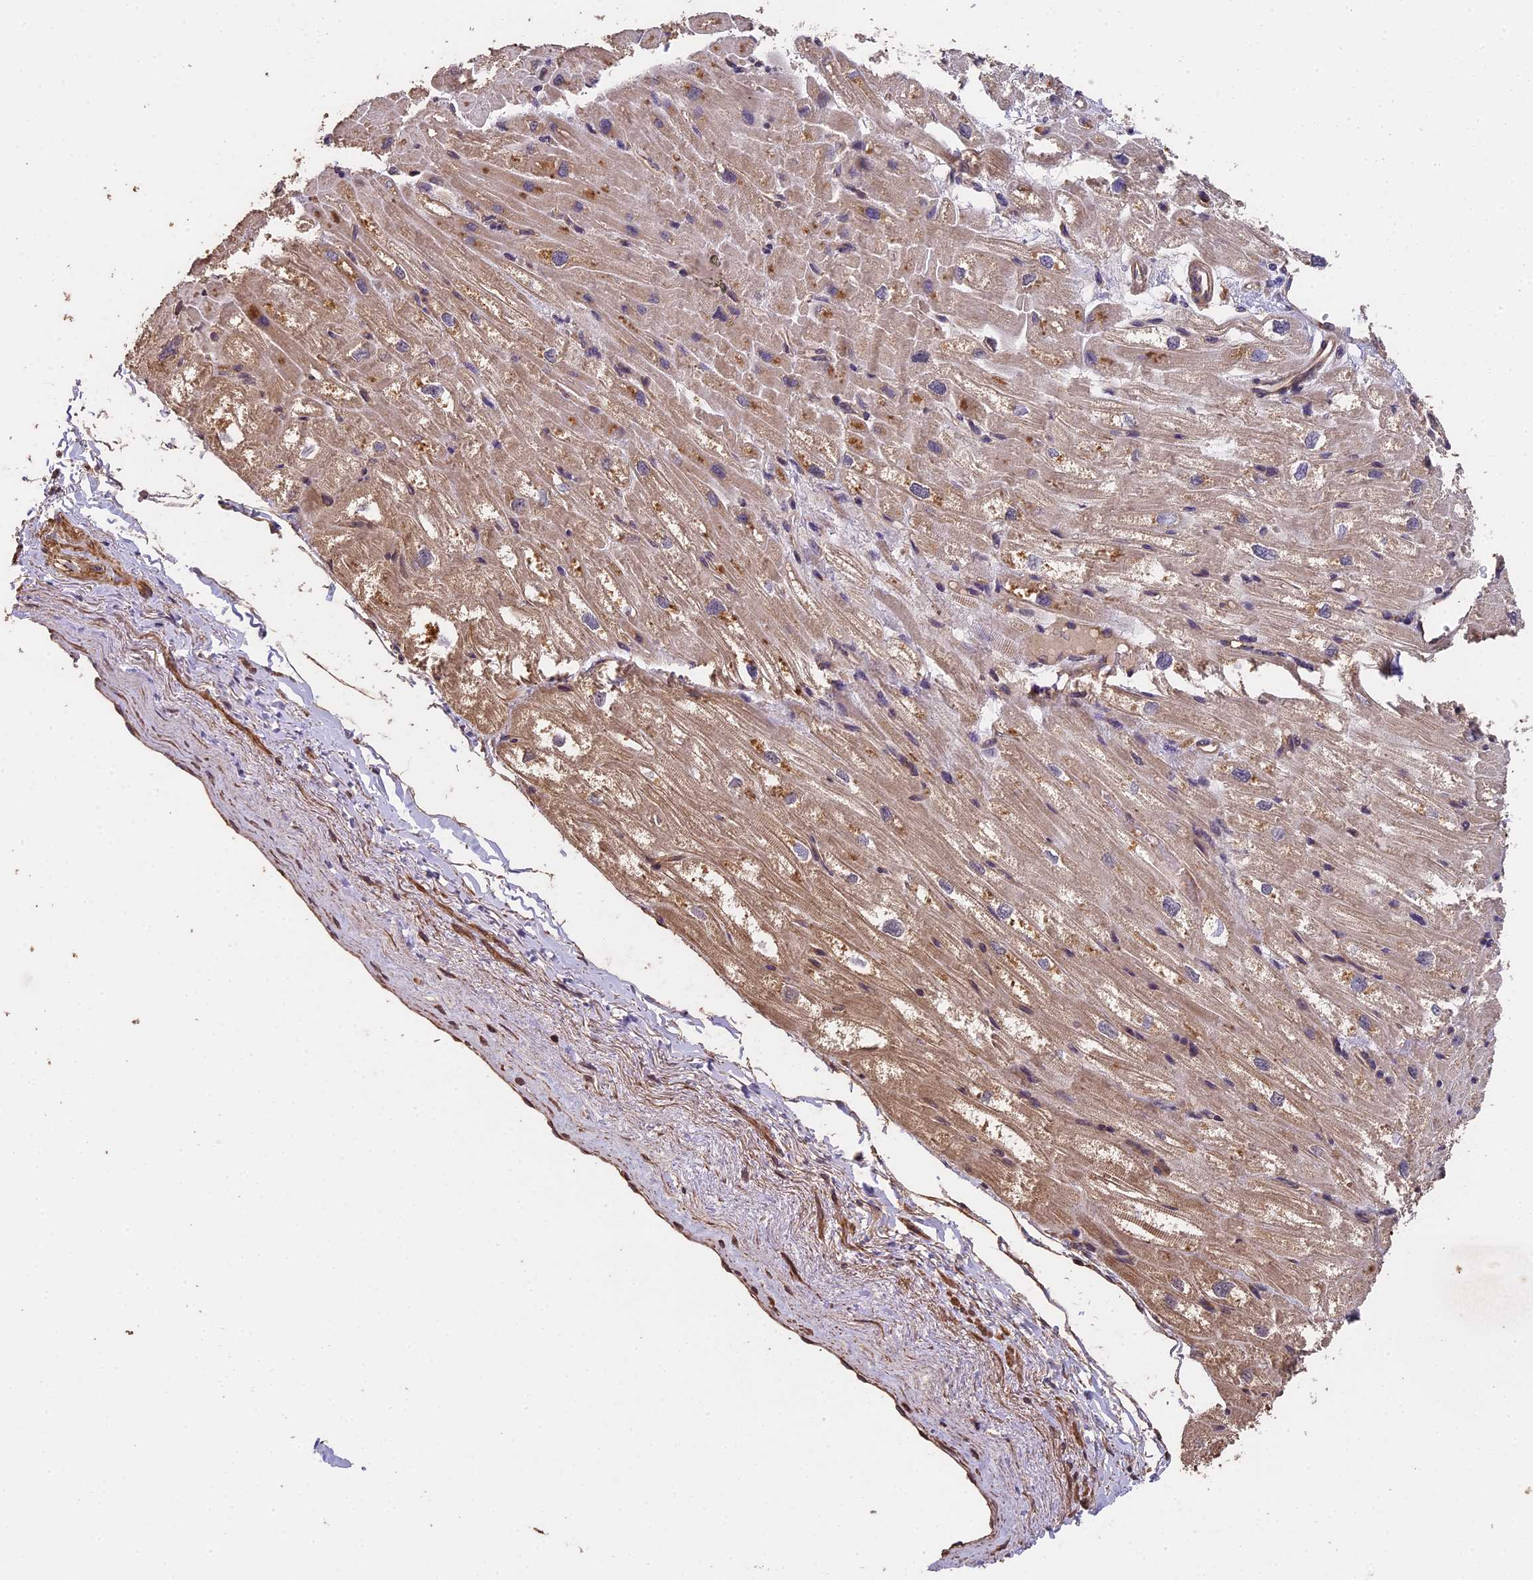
{"staining": {"intensity": "moderate", "quantity": ">75%", "location": "cytoplasmic/membranous"}, "tissue": "heart muscle", "cell_type": "Cardiomyocytes", "image_type": "normal", "snomed": [{"axis": "morphology", "description": "Normal tissue, NOS"}, {"axis": "topography", "description": "Heart"}], "caption": "Benign heart muscle was stained to show a protein in brown. There is medium levels of moderate cytoplasmic/membranous staining in about >75% of cardiomyocytes. (brown staining indicates protein expression, while blue staining denotes nuclei).", "gene": "CHD9", "patient": {"sex": "male", "age": 50}}